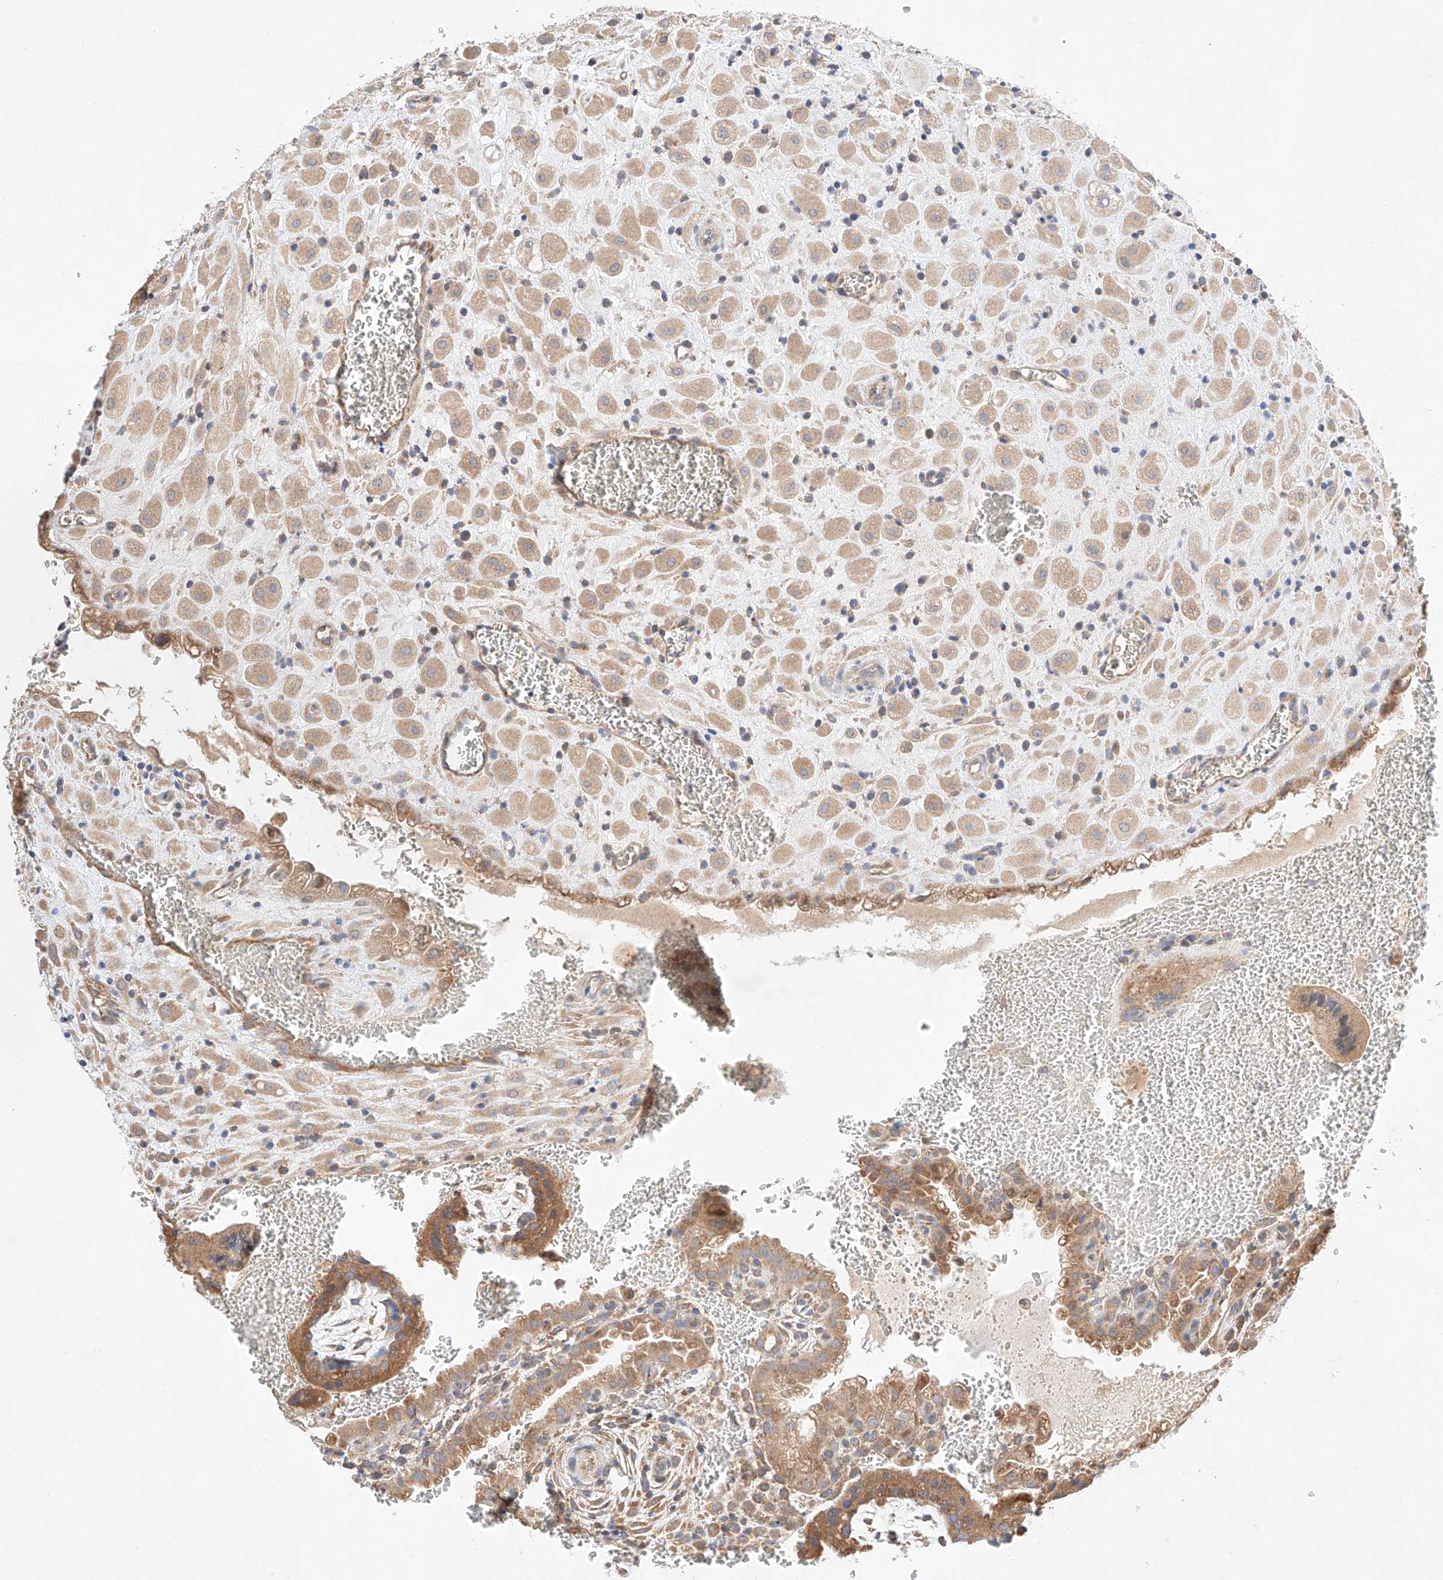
{"staining": {"intensity": "weak", "quantity": ">75%", "location": "cytoplasmic/membranous"}, "tissue": "placenta", "cell_type": "Decidual cells", "image_type": "normal", "snomed": [{"axis": "morphology", "description": "Normal tissue, NOS"}, {"axis": "topography", "description": "Placenta"}], "caption": "Weak cytoplasmic/membranous positivity for a protein is appreciated in about >75% of decidual cells of benign placenta using immunohistochemistry.", "gene": "C6orf118", "patient": {"sex": "female", "age": 35}}